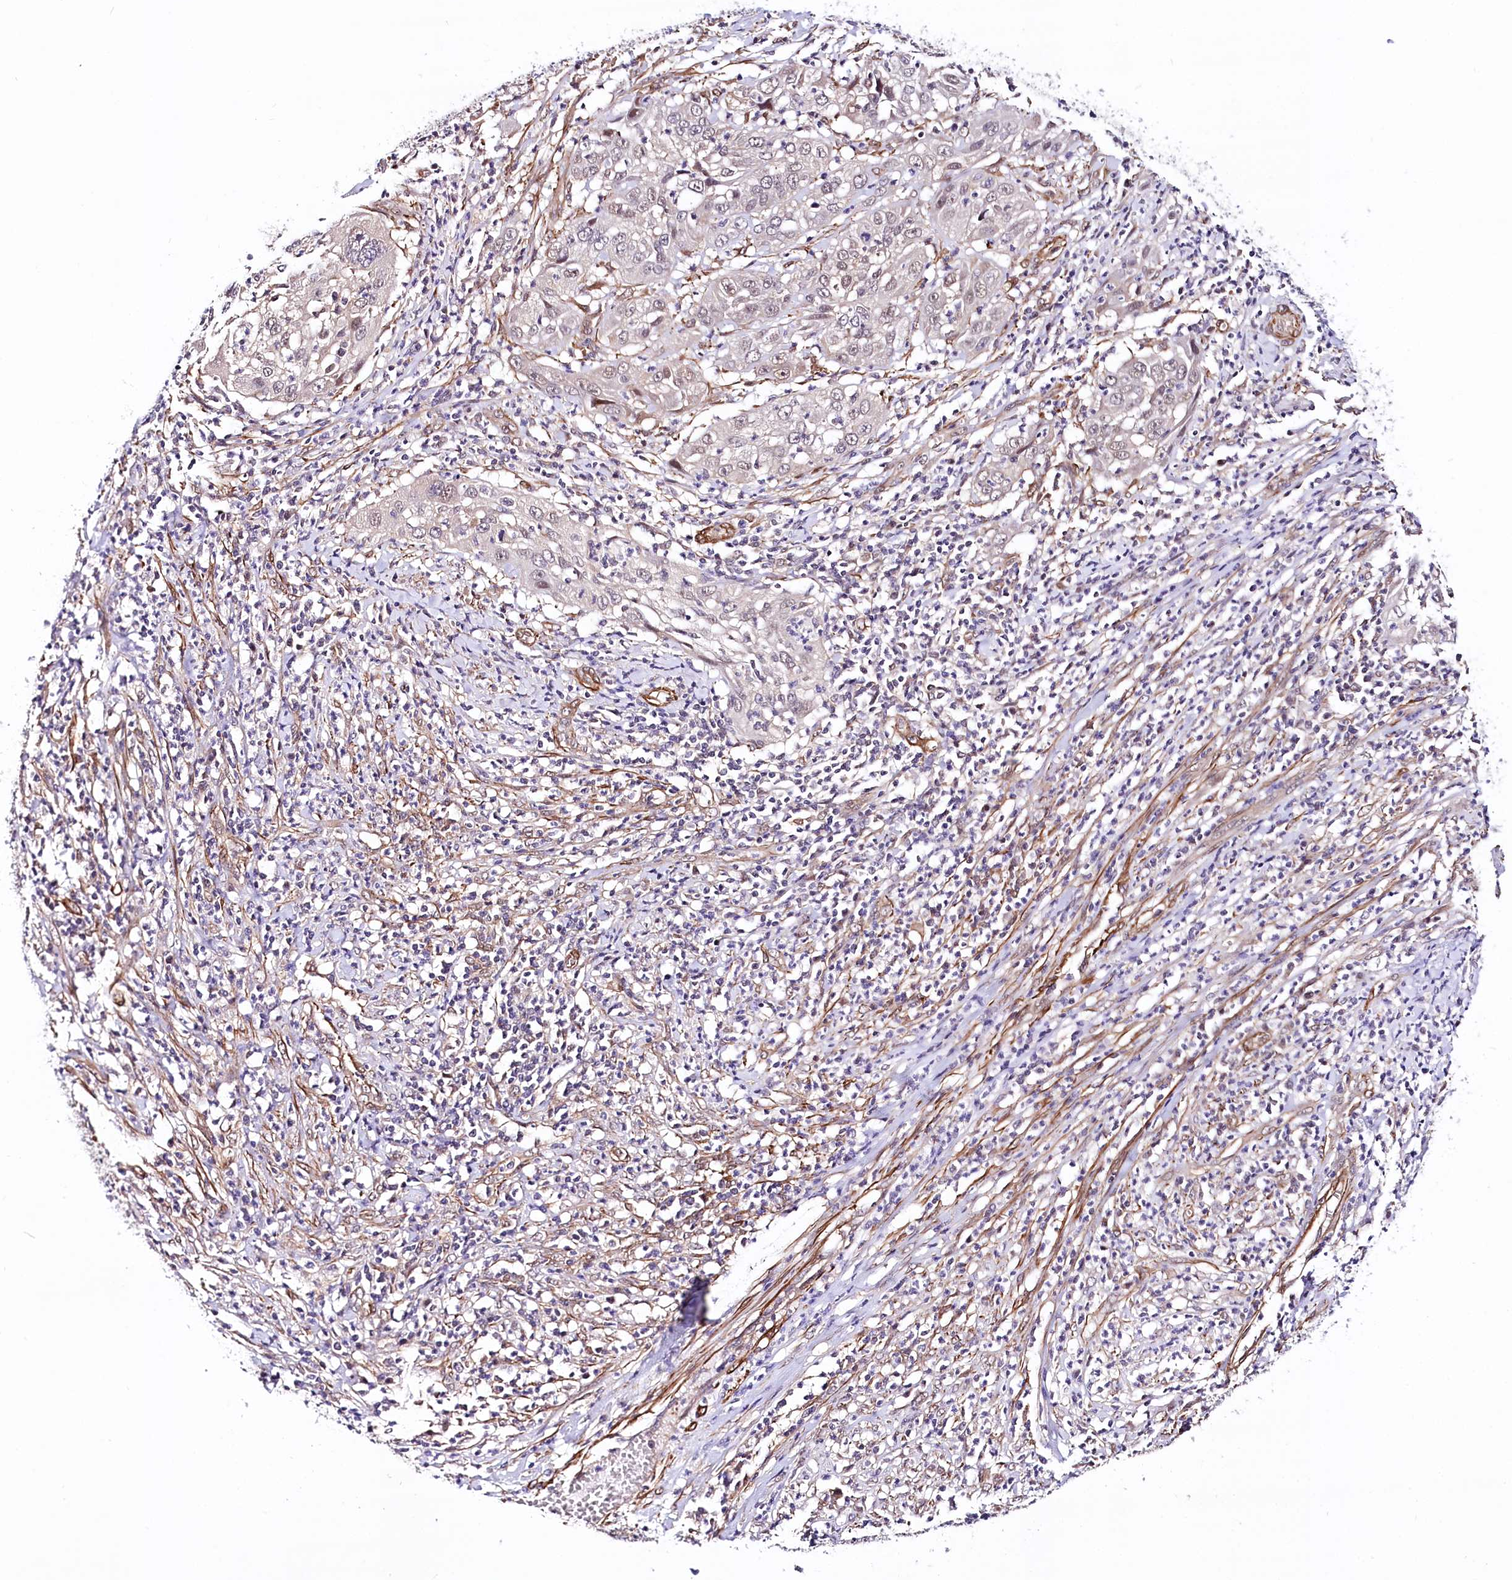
{"staining": {"intensity": "weak", "quantity": "<25%", "location": "nuclear"}, "tissue": "cervical cancer", "cell_type": "Tumor cells", "image_type": "cancer", "snomed": [{"axis": "morphology", "description": "Squamous cell carcinoma, NOS"}, {"axis": "topography", "description": "Cervix"}], "caption": "DAB (3,3'-diaminobenzidine) immunohistochemical staining of human squamous cell carcinoma (cervical) exhibits no significant positivity in tumor cells.", "gene": "PPP2R5B", "patient": {"sex": "female", "age": 32}}